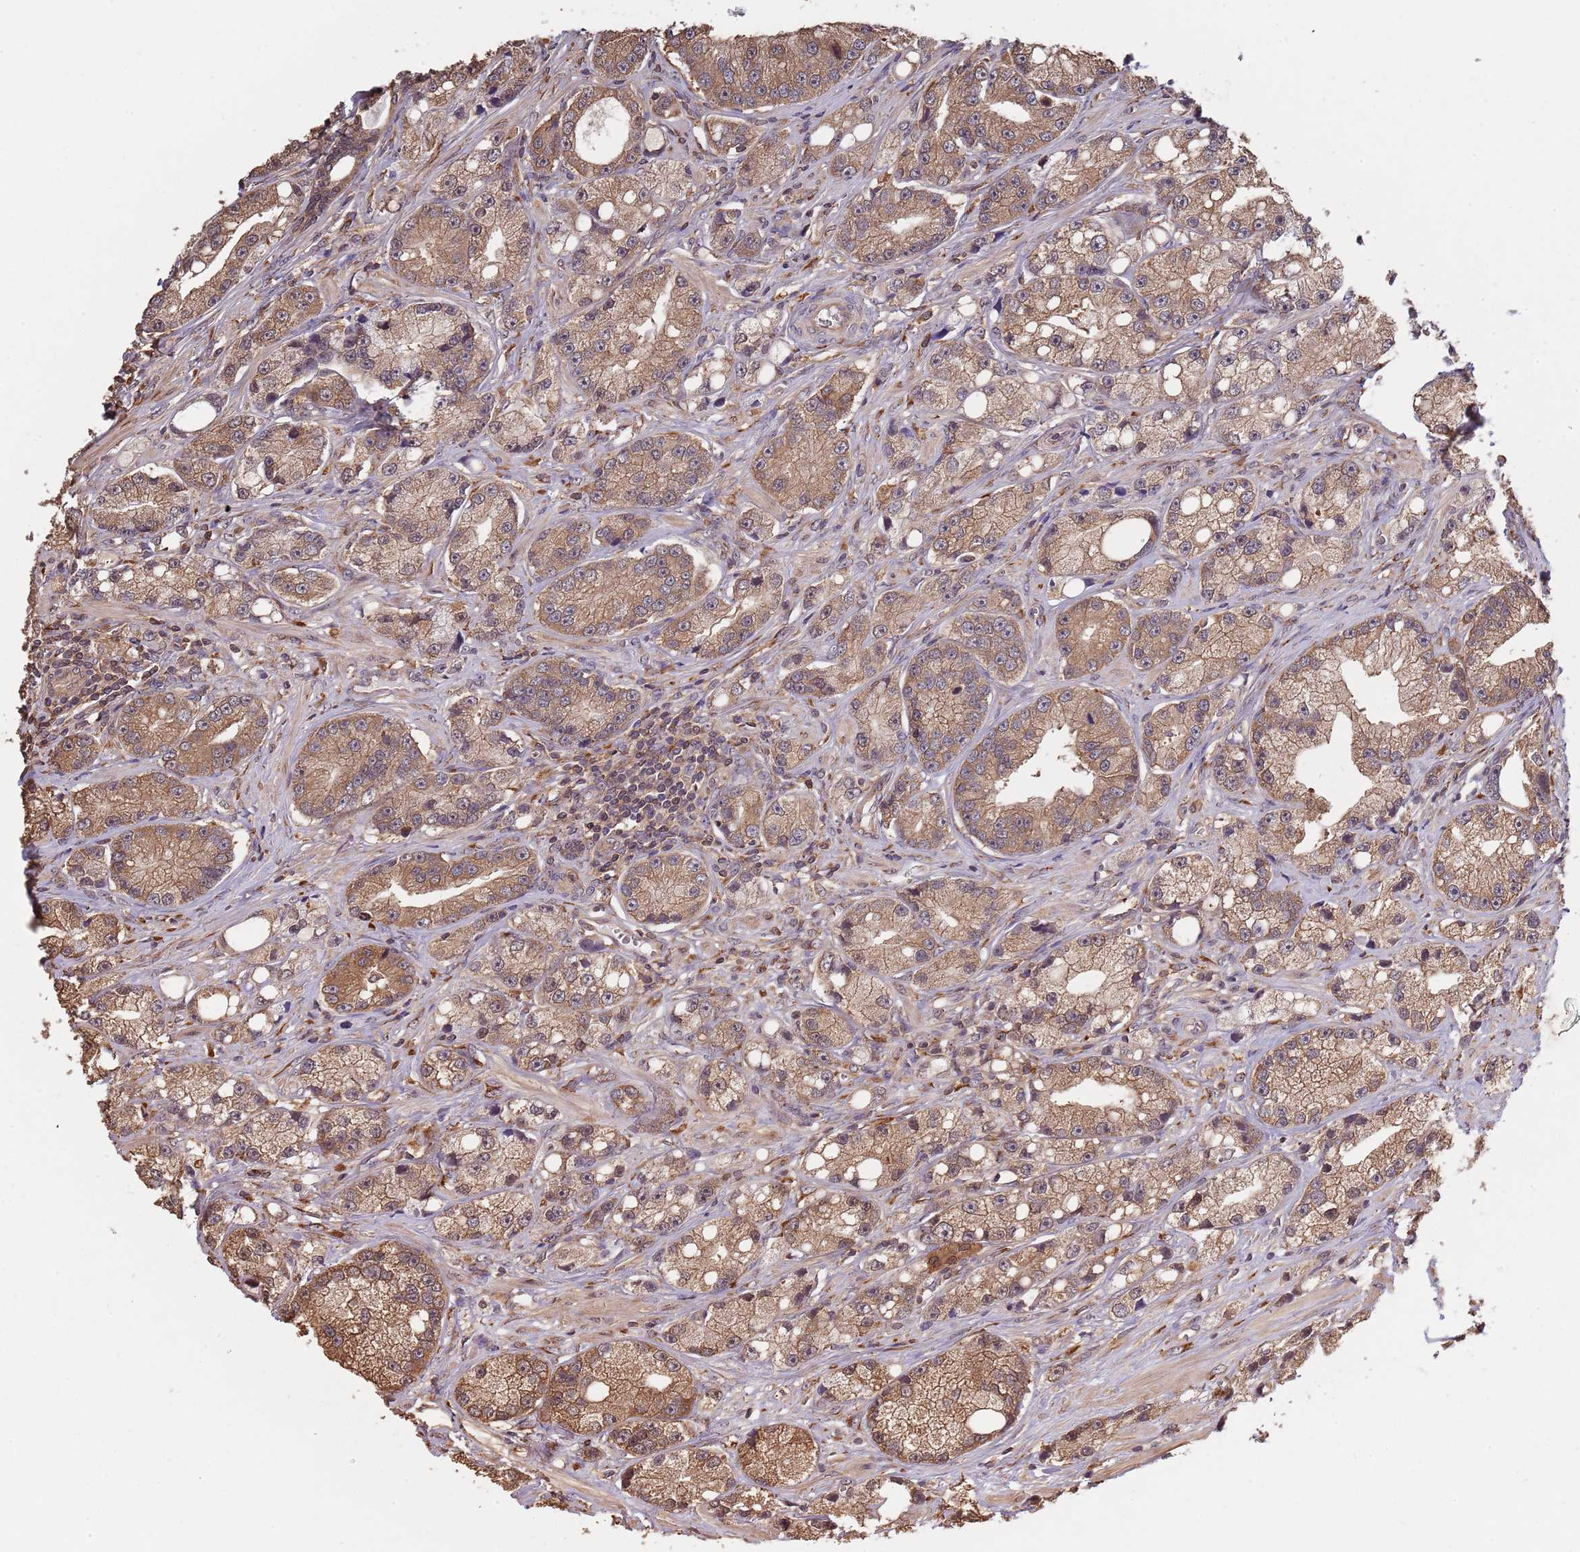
{"staining": {"intensity": "moderate", "quantity": ">75%", "location": "cytoplasmic/membranous"}, "tissue": "prostate cancer", "cell_type": "Tumor cells", "image_type": "cancer", "snomed": [{"axis": "morphology", "description": "Adenocarcinoma, High grade"}, {"axis": "topography", "description": "Prostate"}], "caption": "A histopathology image of human prostate cancer stained for a protein exhibits moderate cytoplasmic/membranous brown staining in tumor cells.", "gene": "COG4", "patient": {"sex": "male", "age": 74}}